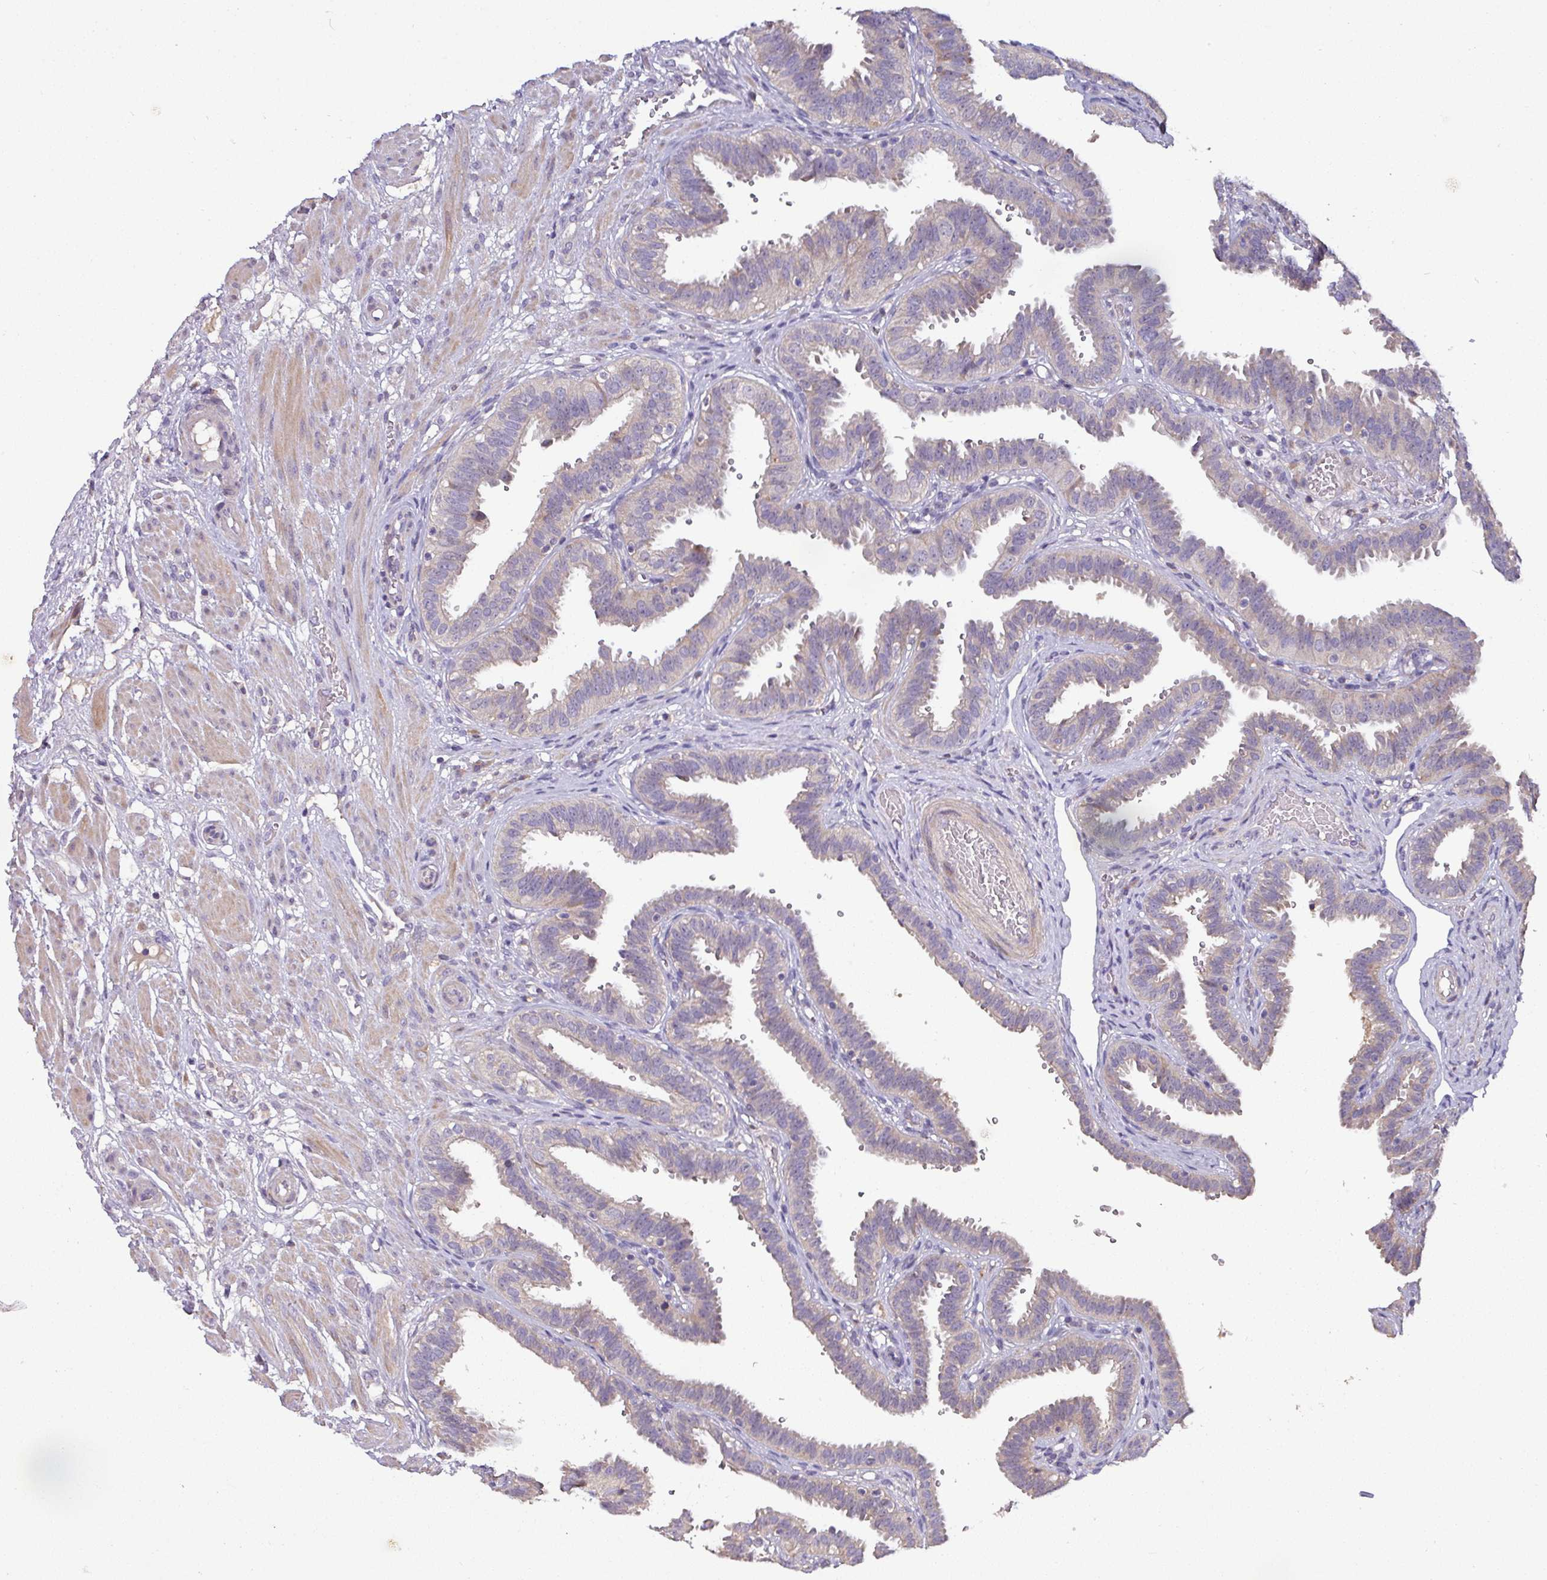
{"staining": {"intensity": "negative", "quantity": "none", "location": "none"}, "tissue": "fallopian tube", "cell_type": "Glandular cells", "image_type": "normal", "snomed": [{"axis": "morphology", "description": "Normal tissue, NOS"}, {"axis": "topography", "description": "Fallopian tube"}], "caption": "Immunohistochemistry of benign fallopian tube reveals no expression in glandular cells.", "gene": "AEBP2", "patient": {"sex": "female", "age": 37}}